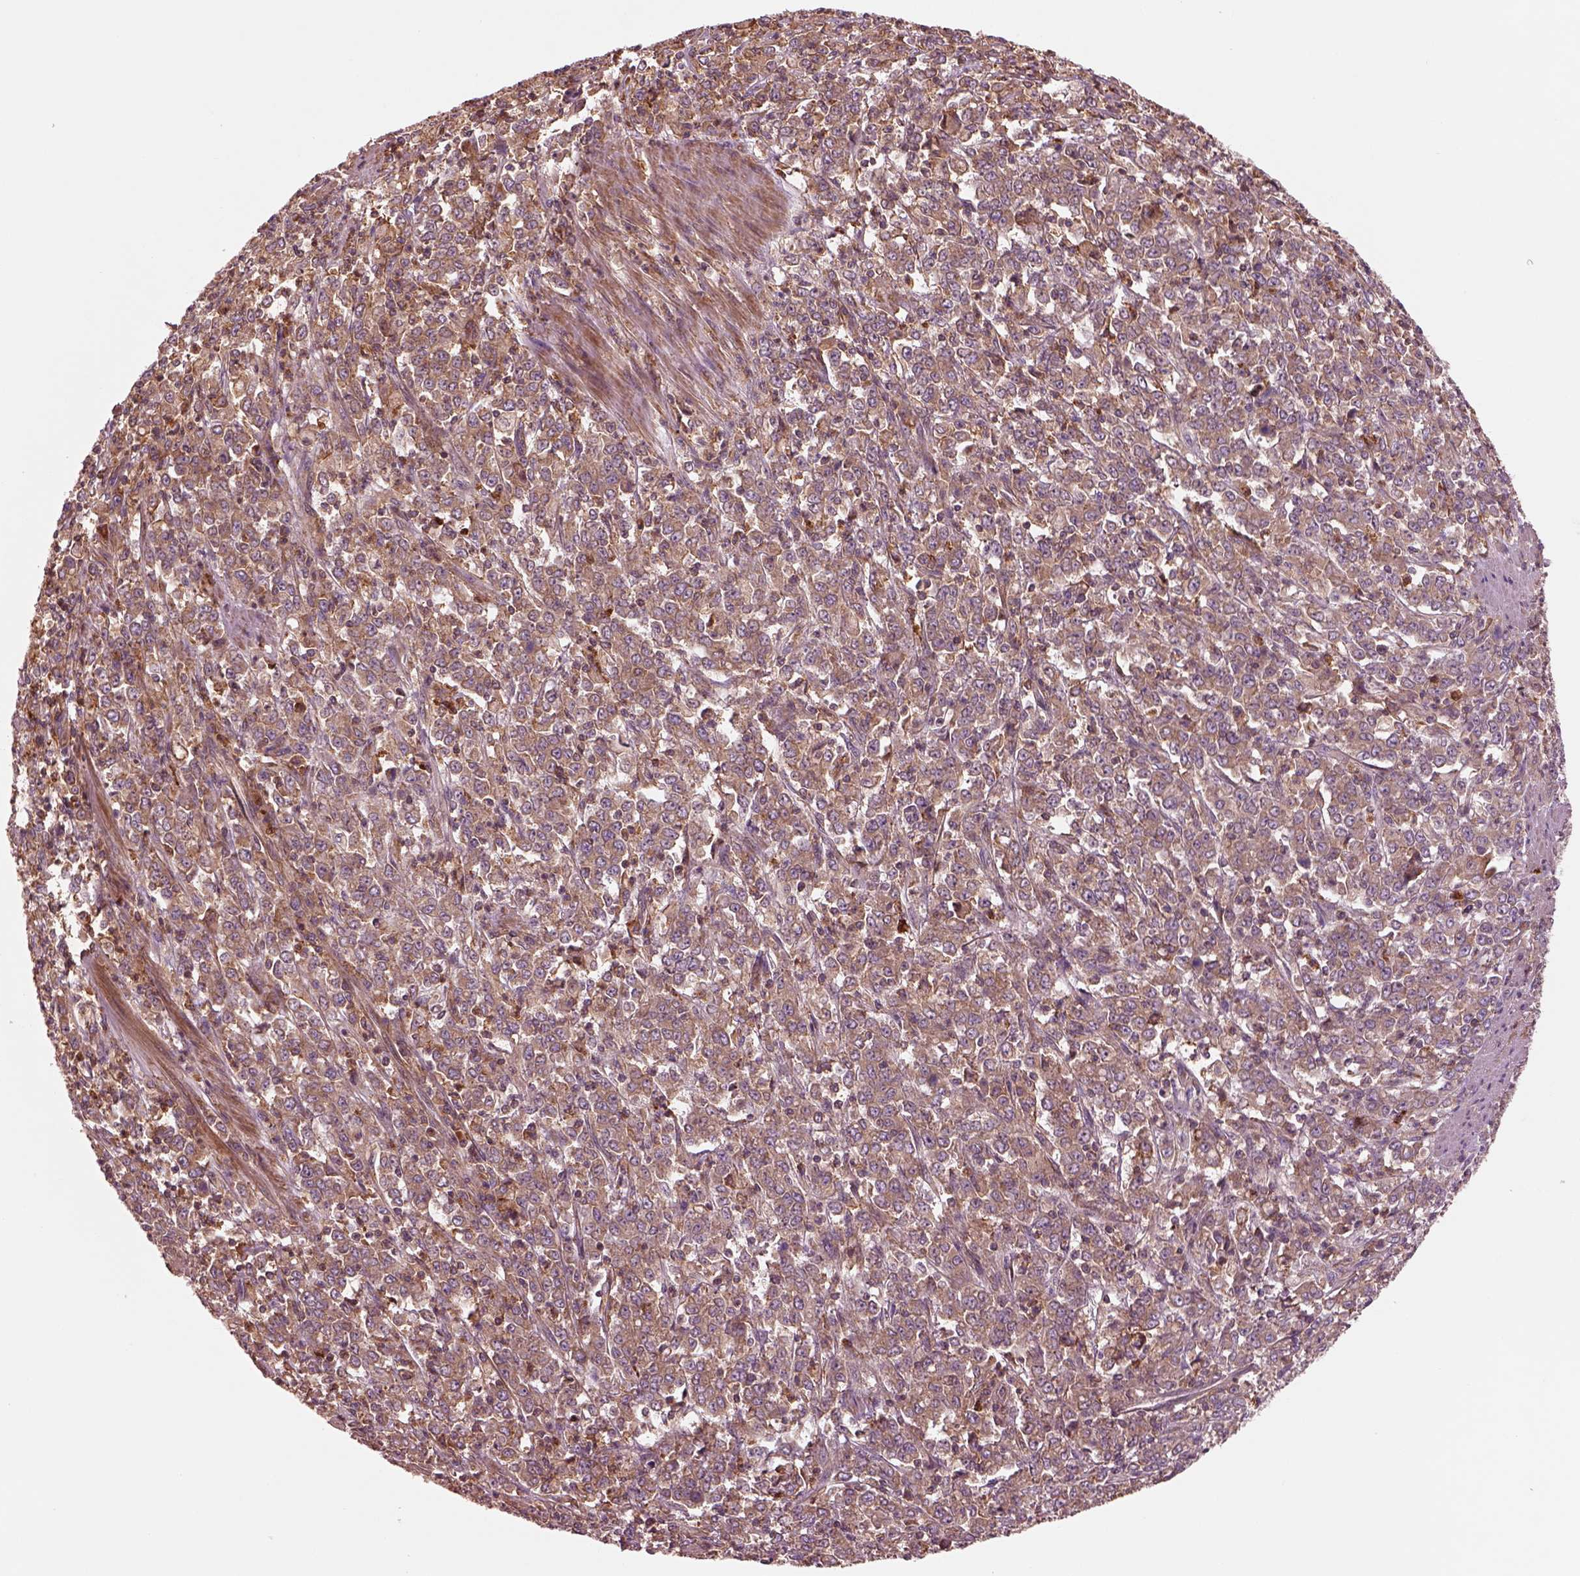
{"staining": {"intensity": "moderate", "quantity": ">75%", "location": "cytoplasmic/membranous"}, "tissue": "stomach cancer", "cell_type": "Tumor cells", "image_type": "cancer", "snomed": [{"axis": "morphology", "description": "Adenocarcinoma, NOS"}, {"axis": "topography", "description": "Stomach, lower"}], "caption": "Stomach cancer was stained to show a protein in brown. There is medium levels of moderate cytoplasmic/membranous positivity in approximately >75% of tumor cells.", "gene": "ASCC2", "patient": {"sex": "female", "age": 71}}